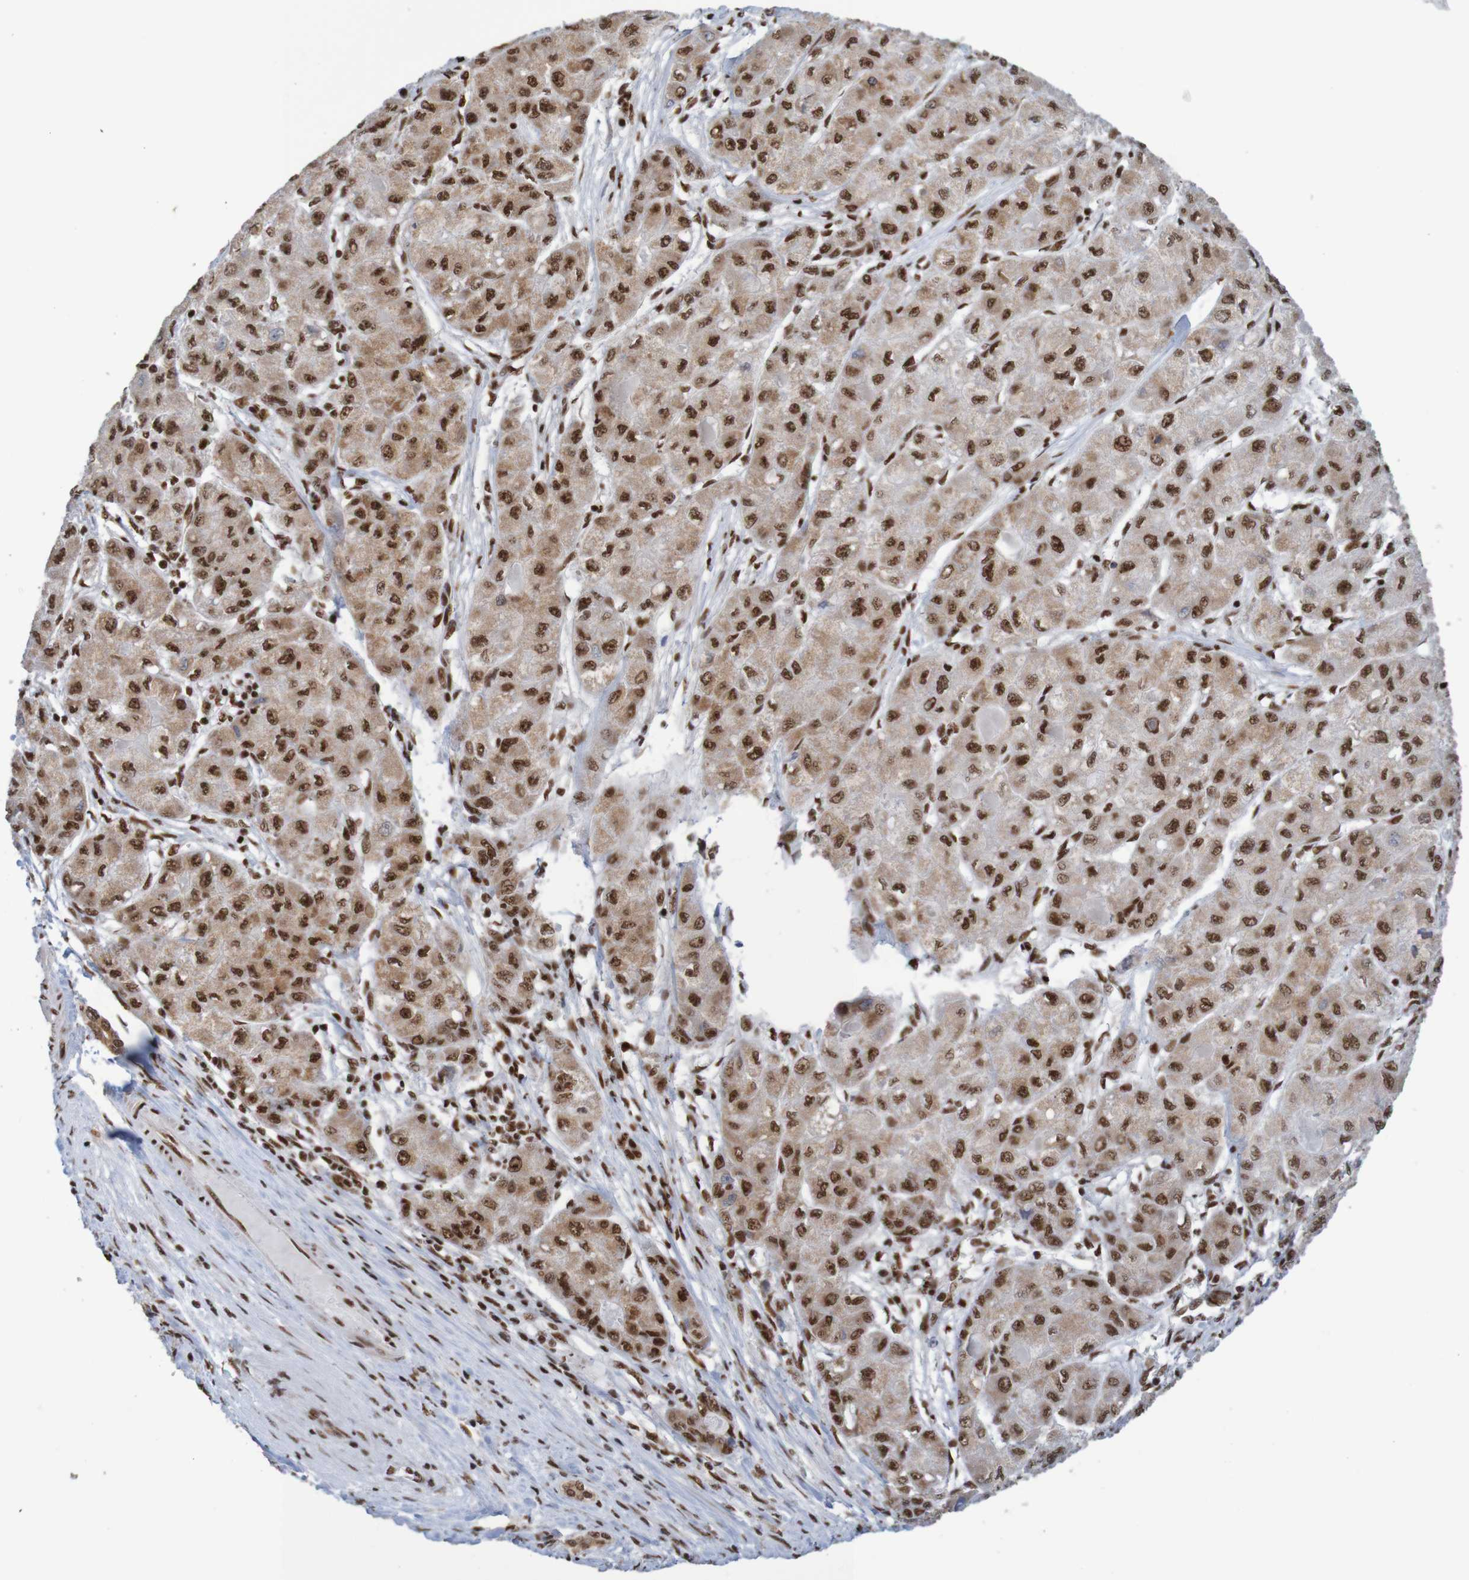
{"staining": {"intensity": "strong", "quantity": ">75%", "location": "nuclear"}, "tissue": "liver cancer", "cell_type": "Tumor cells", "image_type": "cancer", "snomed": [{"axis": "morphology", "description": "Carcinoma, Hepatocellular, NOS"}, {"axis": "topography", "description": "Liver"}], "caption": "A micrograph of human liver hepatocellular carcinoma stained for a protein demonstrates strong nuclear brown staining in tumor cells. The protein of interest is stained brown, and the nuclei are stained in blue (DAB IHC with brightfield microscopy, high magnification).", "gene": "THRAP3", "patient": {"sex": "male", "age": 80}}